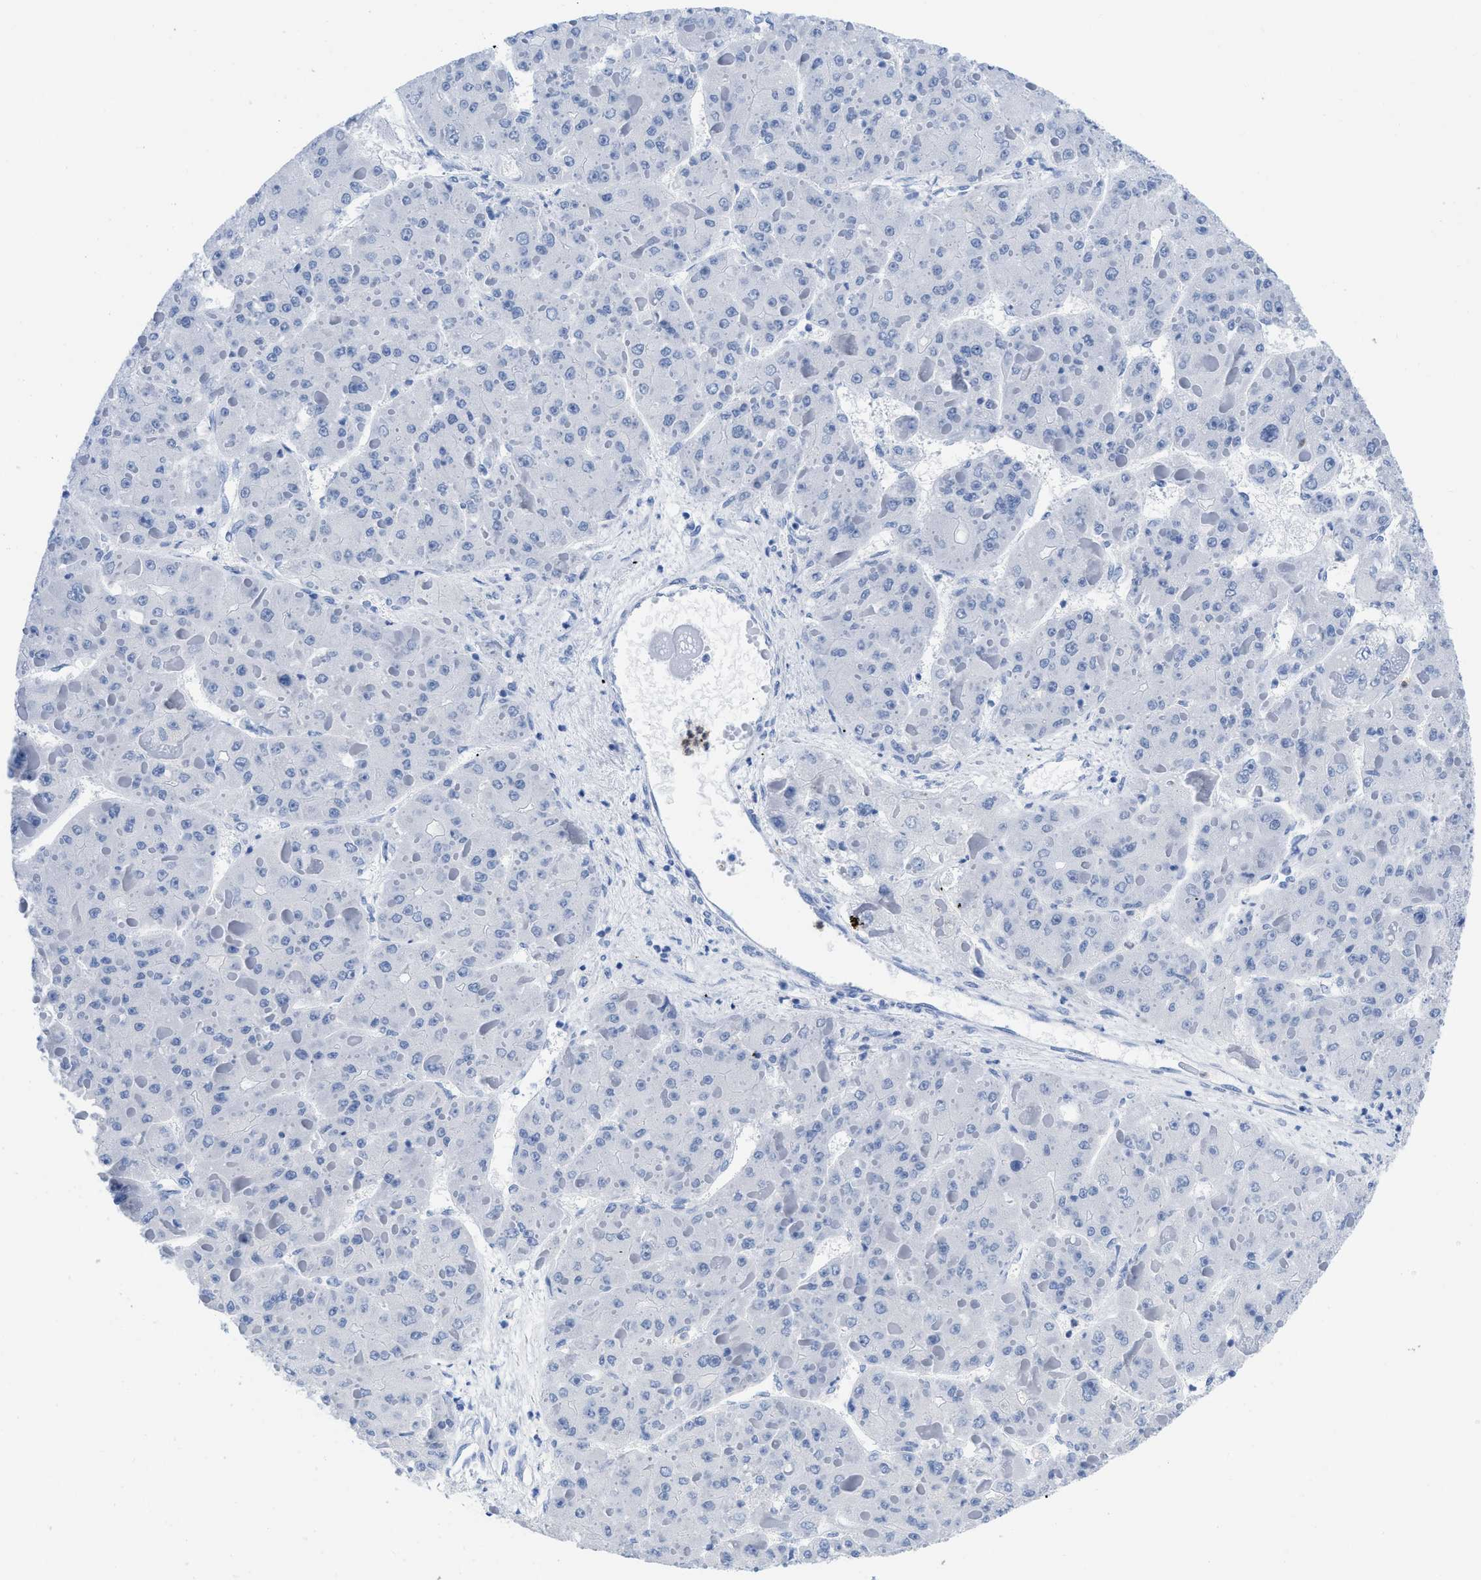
{"staining": {"intensity": "negative", "quantity": "none", "location": "none"}, "tissue": "liver cancer", "cell_type": "Tumor cells", "image_type": "cancer", "snomed": [{"axis": "morphology", "description": "Carcinoma, Hepatocellular, NOS"}, {"axis": "topography", "description": "Liver"}], "caption": "Human liver cancer stained for a protein using immunohistochemistry (IHC) displays no staining in tumor cells.", "gene": "CR1", "patient": {"sex": "female", "age": 73}}